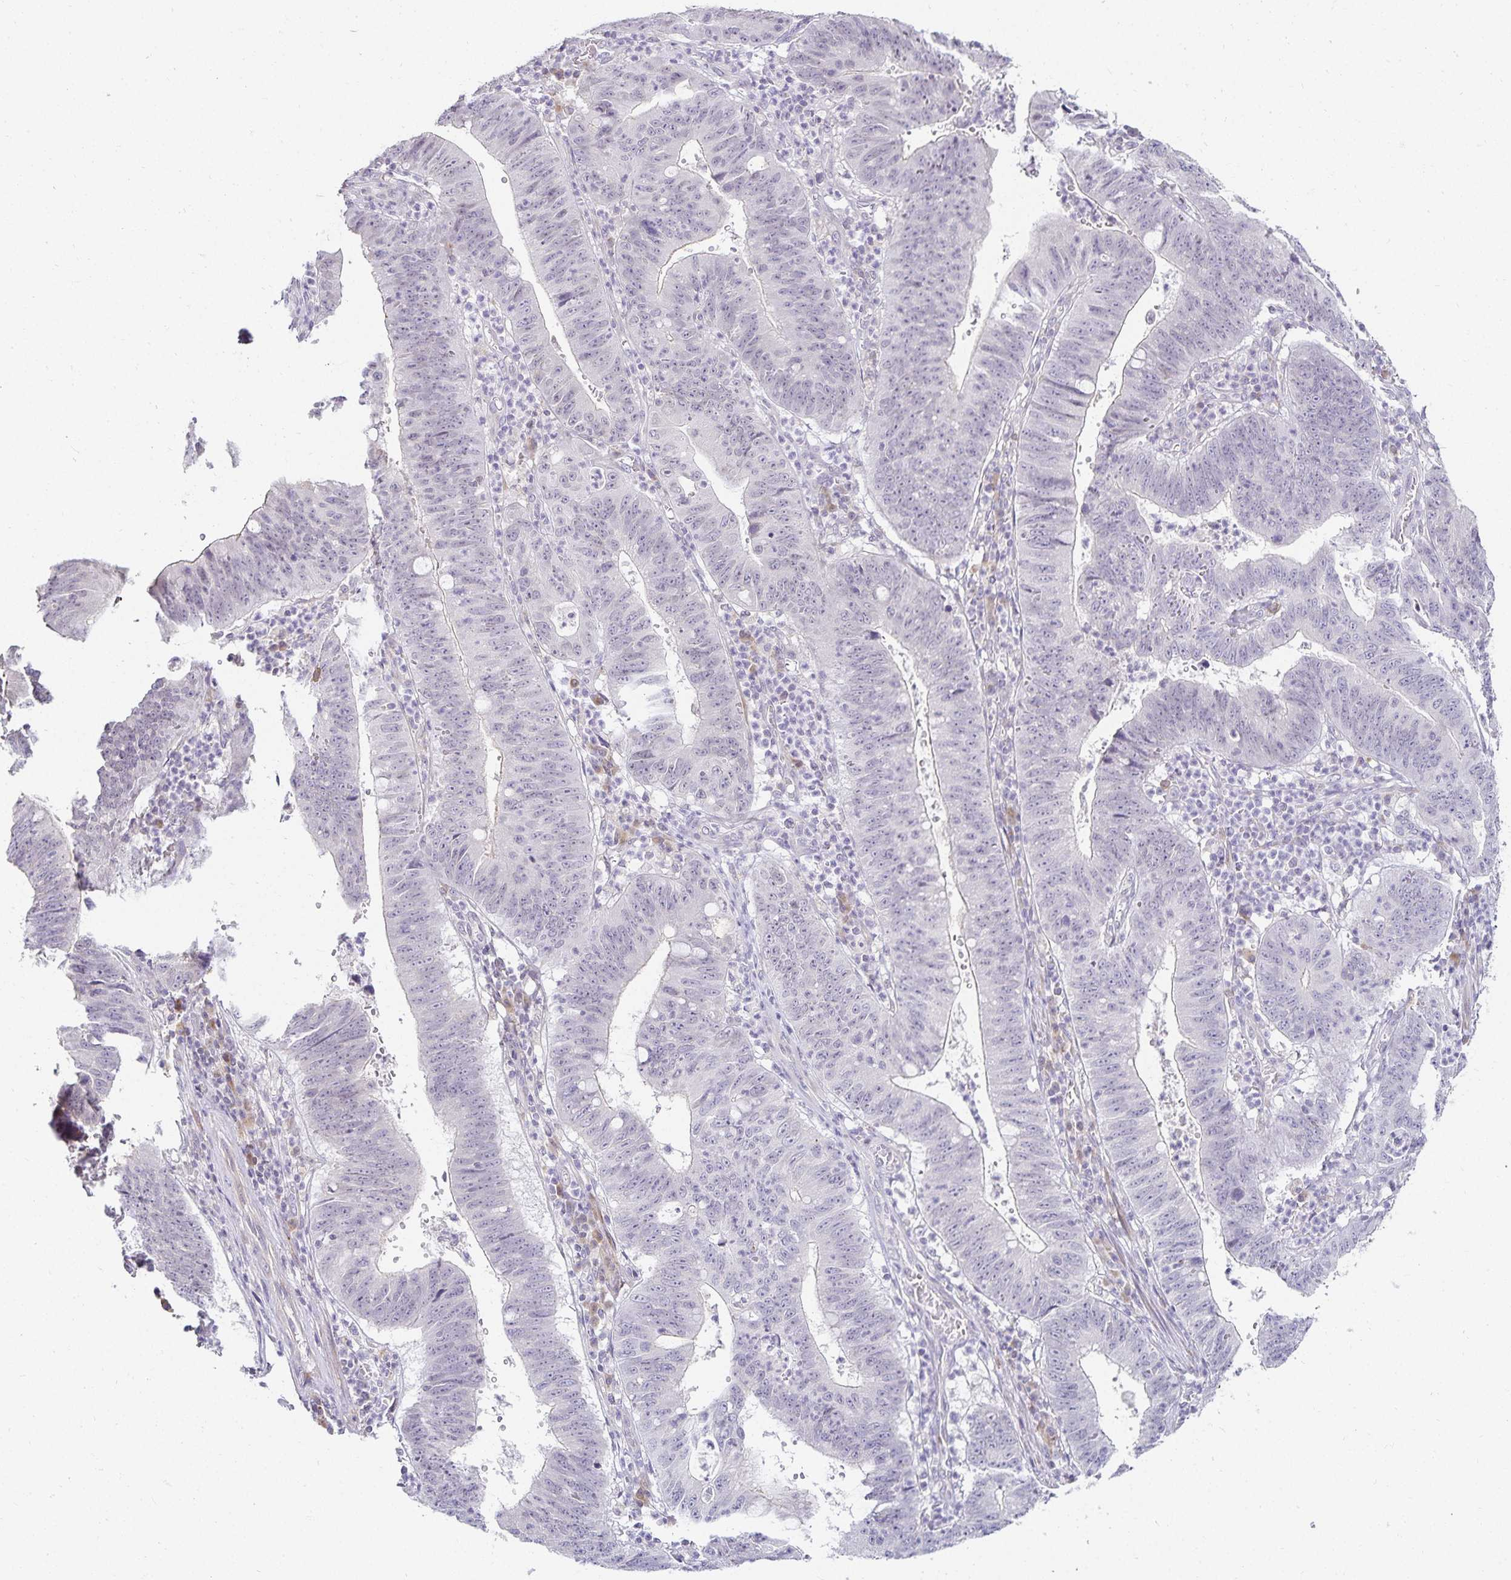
{"staining": {"intensity": "negative", "quantity": "none", "location": "none"}, "tissue": "stomach cancer", "cell_type": "Tumor cells", "image_type": "cancer", "snomed": [{"axis": "morphology", "description": "Adenocarcinoma, NOS"}, {"axis": "topography", "description": "Stomach"}], "caption": "The histopathology image shows no staining of tumor cells in stomach adenocarcinoma.", "gene": "GP2", "patient": {"sex": "male", "age": 59}}